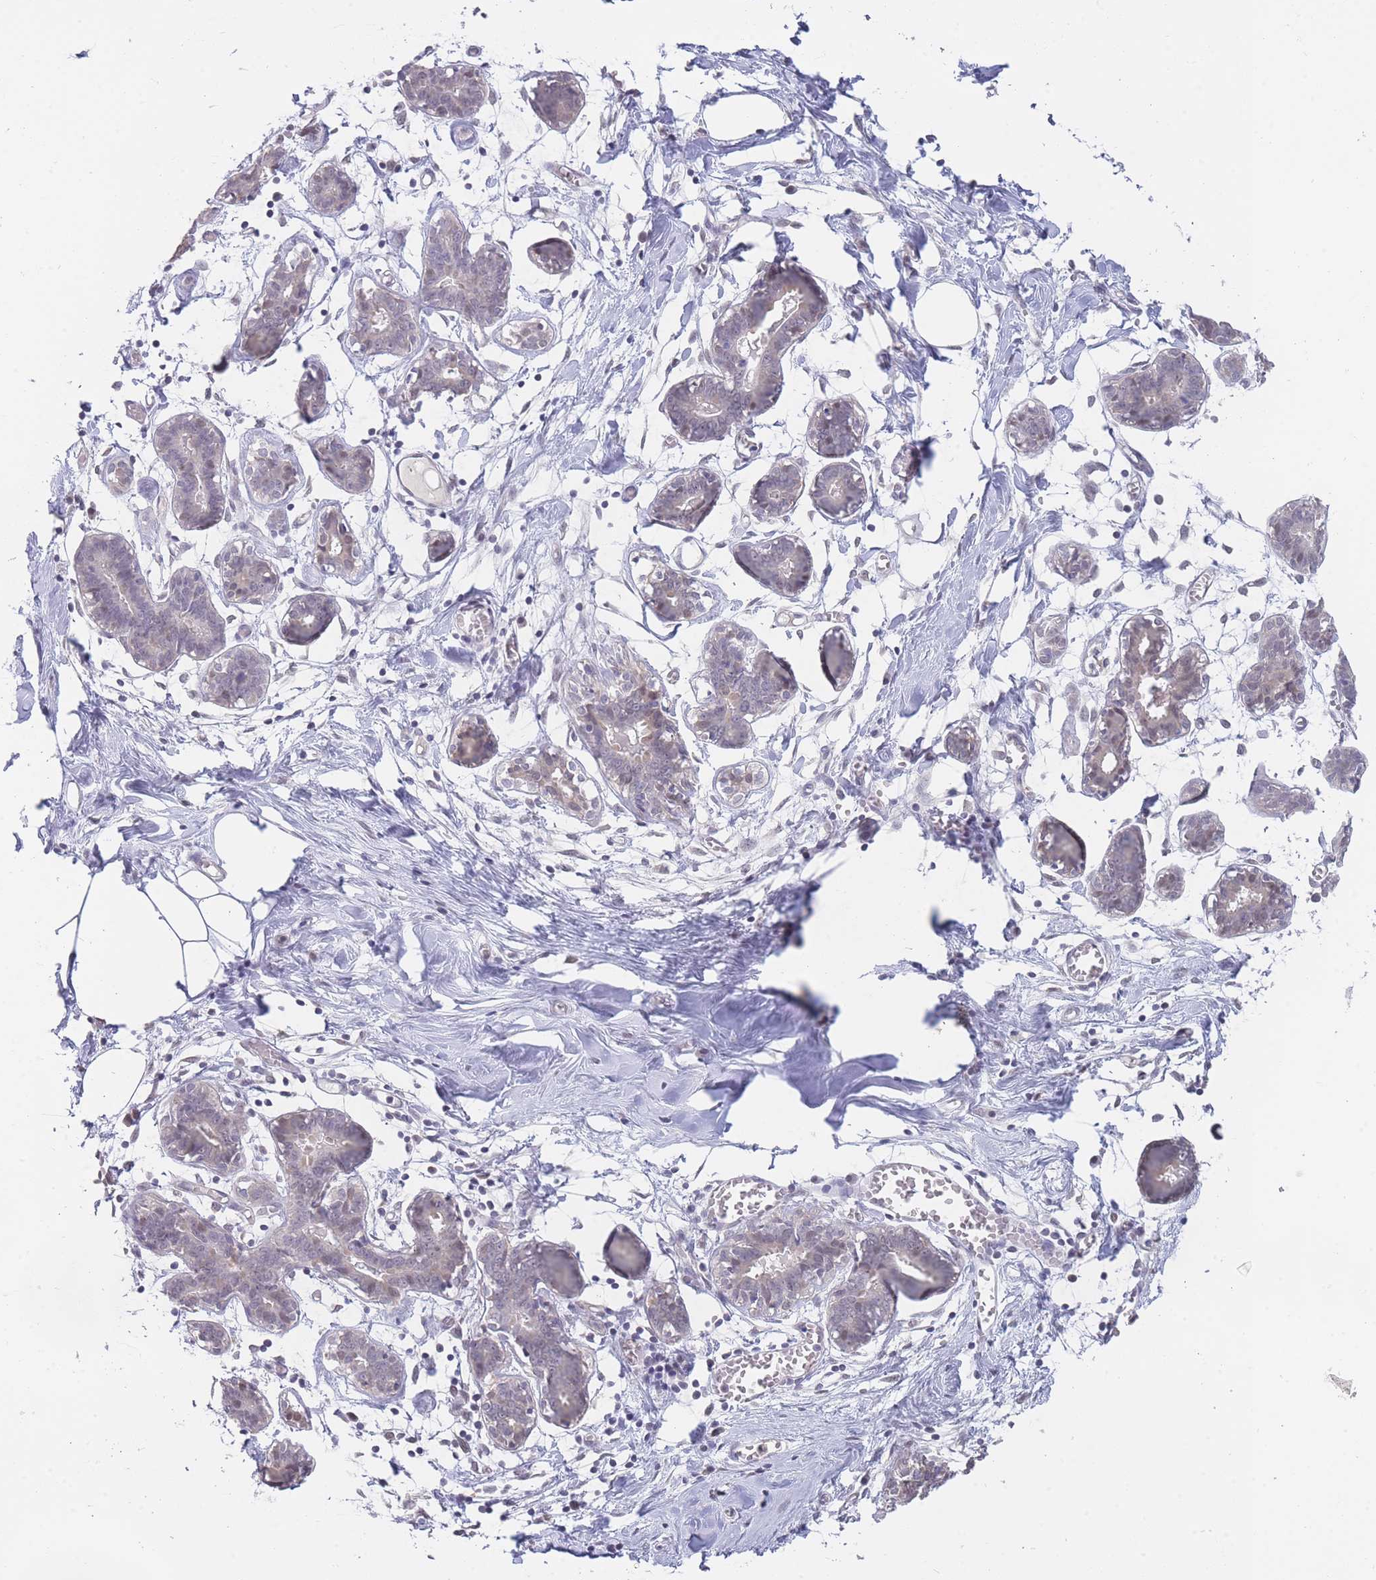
{"staining": {"intensity": "negative", "quantity": "none", "location": "none"}, "tissue": "breast", "cell_type": "Adipocytes", "image_type": "normal", "snomed": [{"axis": "morphology", "description": "Normal tissue, NOS"}, {"axis": "topography", "description": "Breast"}], "caption": "Immunohistochemistry (IHC) micrograph of normal human breast stained for a protein (brown), which displays no positivity in adipocytes.", "gene": "GOLGA6L1", "patient": {"sex": "female", "age": 27}}